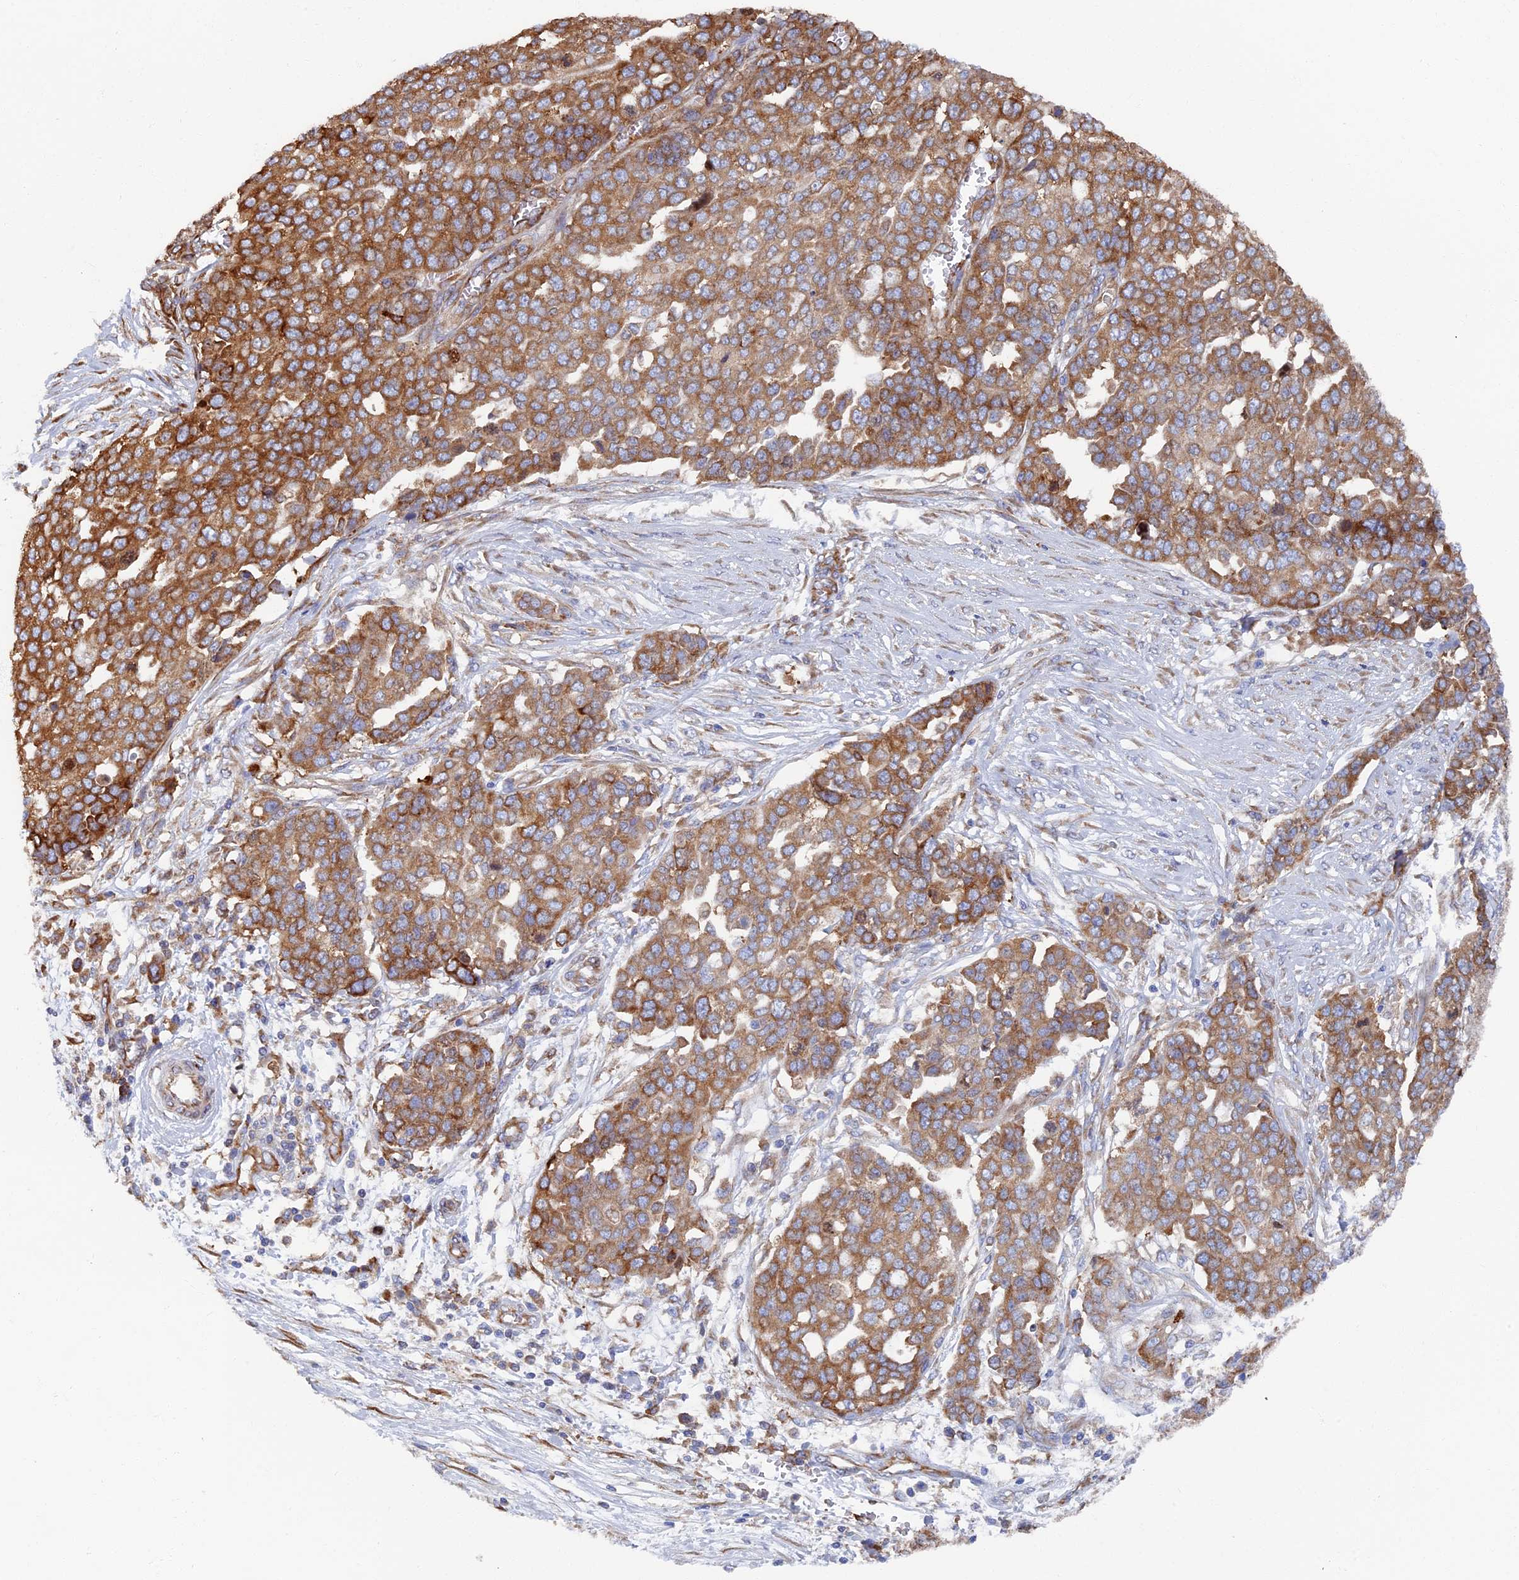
{"staining": {"intensity": "moderate", "quantity": ">75%", "location": "cytoplasmic/membranous"}, "tissue": "ovarian cancer", "cell_type": "Tumor cells", "image_type": "cancer", "snomed": [{"axis": "morphology", "description": "Cystadenocarcinoma, serous, NOS"}, {"axis": "topography", "description": "Soft tissue"}, {"axis": "topography", "description": "Ovary"}], "caption": "Serous cystadenocarcinoma (ovarian) was stained to show a protein in brown. There is medium levels of moderate cytoplasmic/membranous positivity in about >75% of tumor cells.", "gene": "YBX1", "patient": {"sex": "female", "age": 57}}